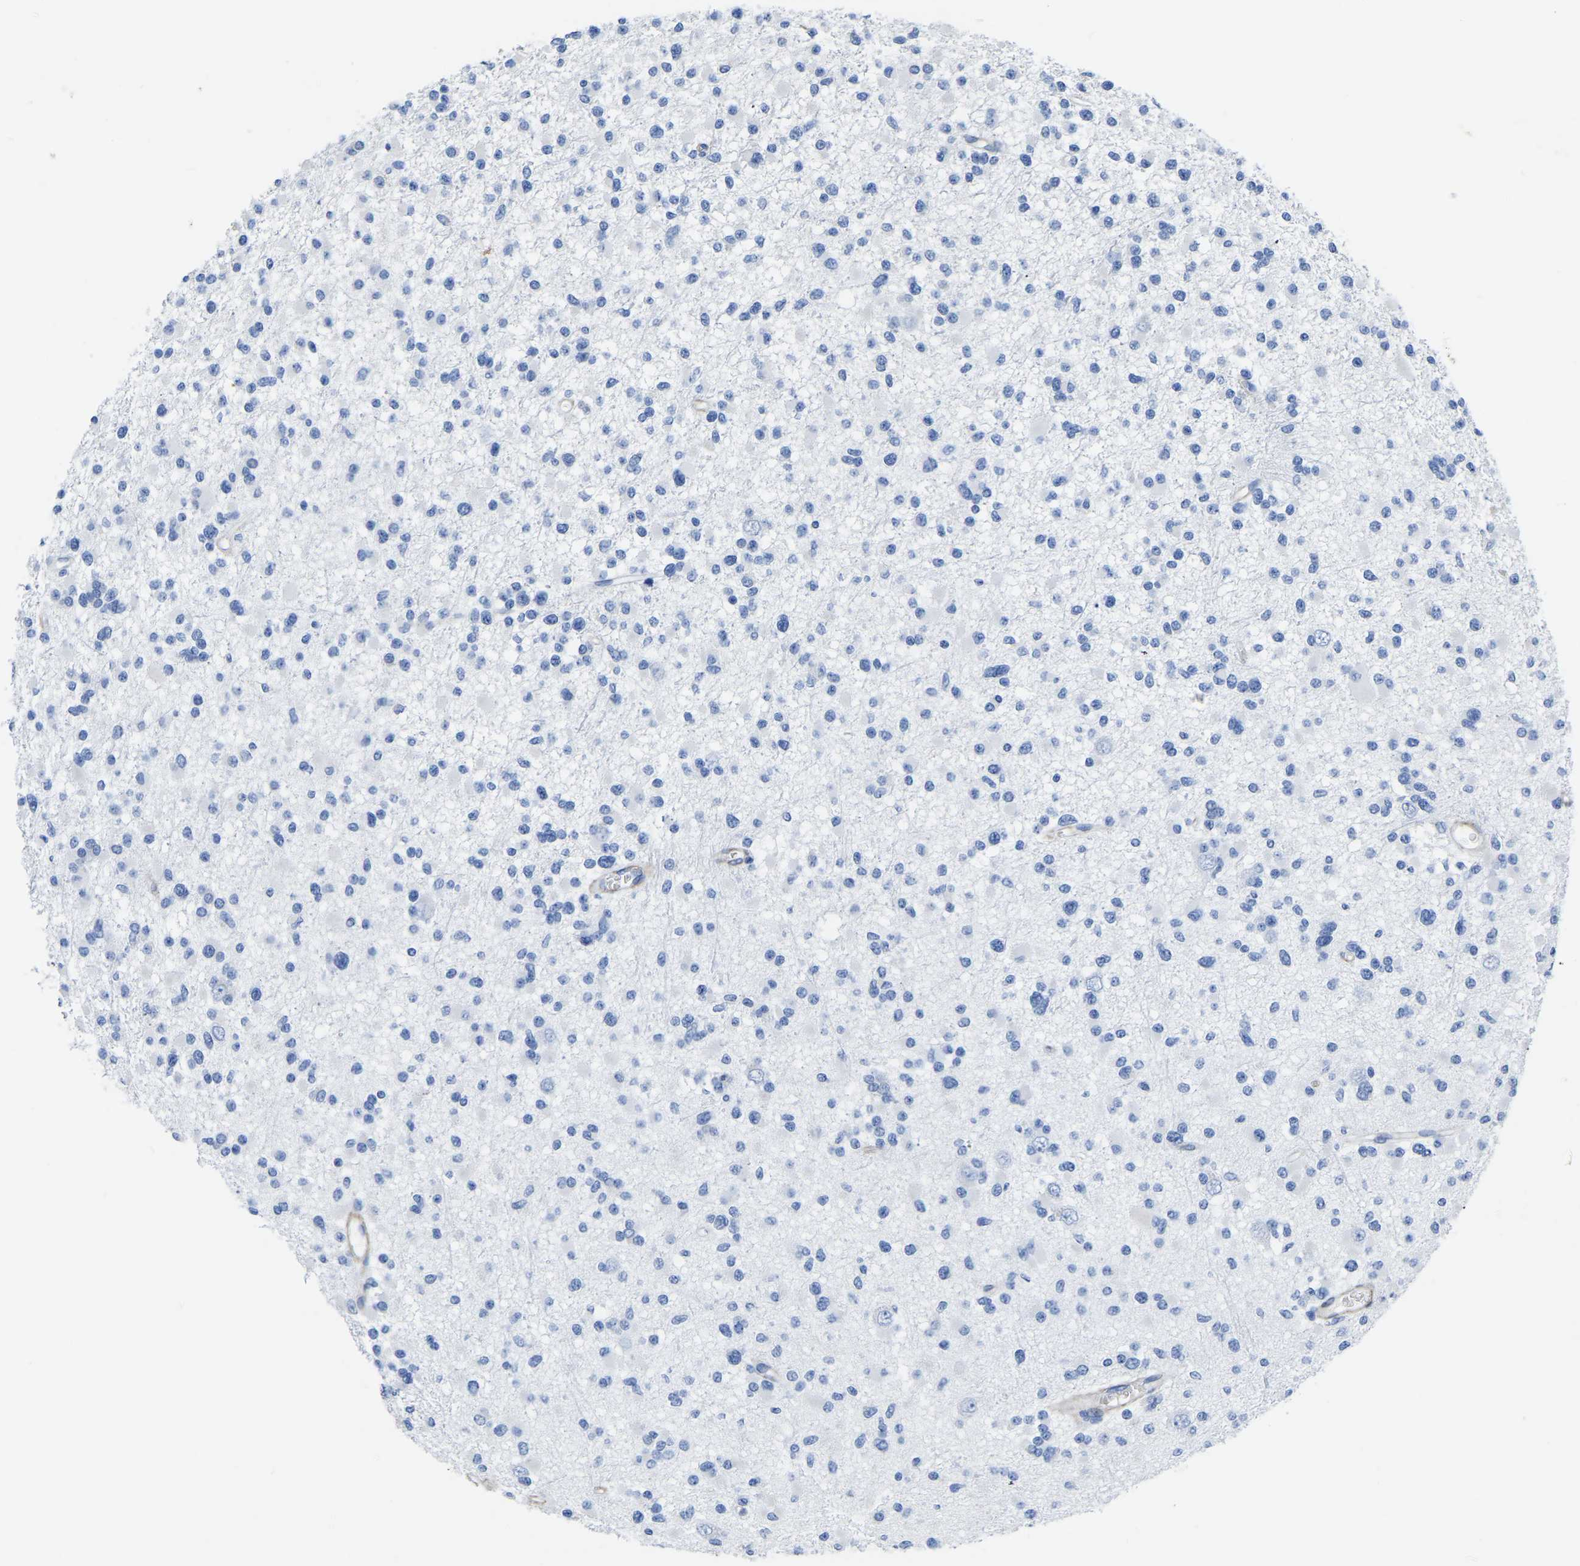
{"staining": {"intensity": "negative", "quantity": "none", "location": "none"}, "tissue": "glioma", "cell_type": "Tumor cells", "image_type": "cancer", "snomed": [{"axis": "morphology", "description": "Glioma, malignant, Low grade"}, {"axis": "topography", "description": "Brain"}], "caption": "This histopathology image is of glioma stained with IHC to label a protein in brown with the nuclei are counter-stained blue. There is no staining in tumor cells.", "gene": "SLC45A3", "patient": {"sex": "female", "age": 22}}